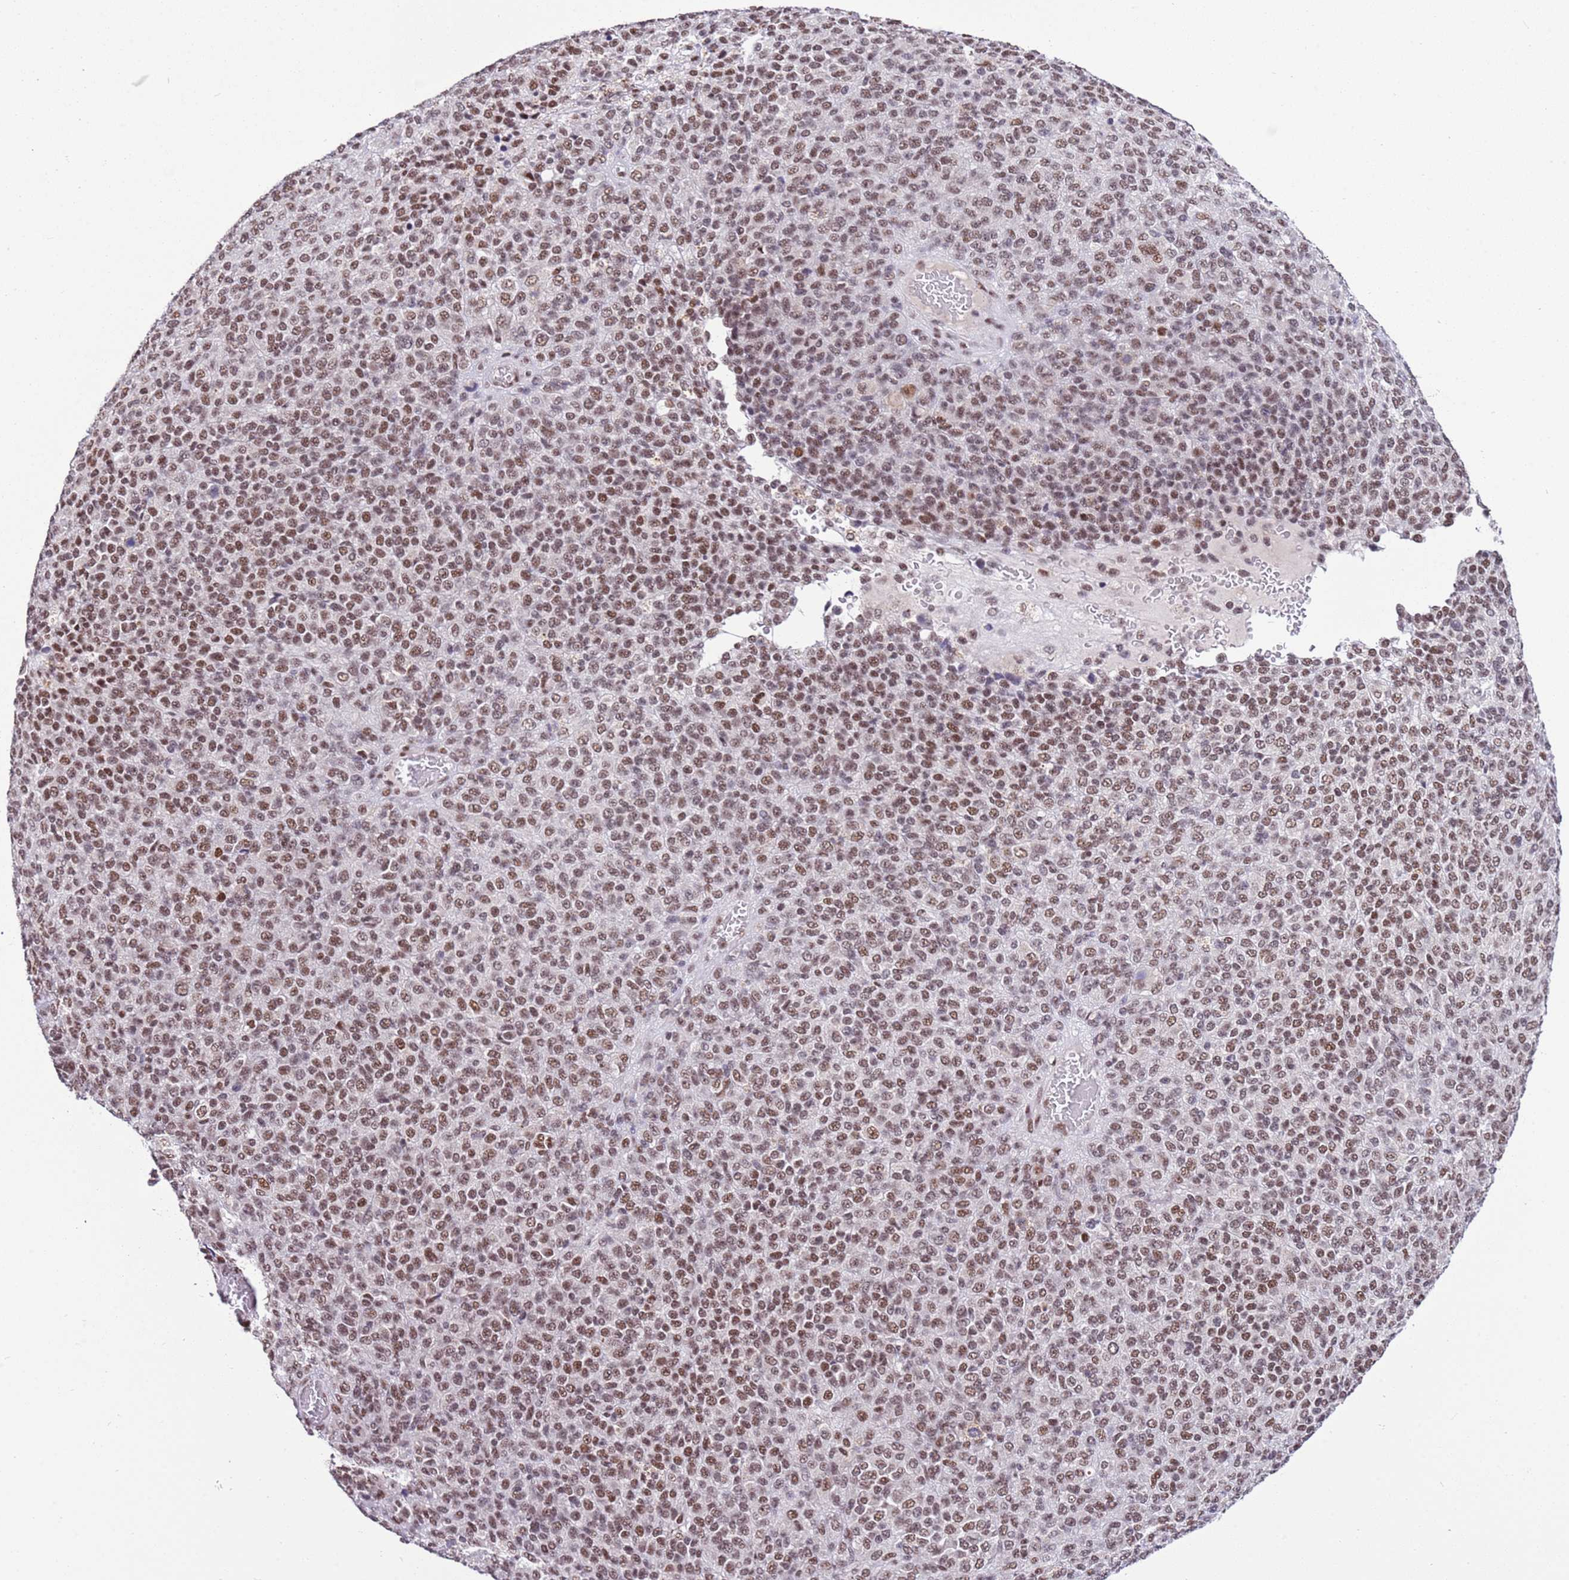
{"staining": {"intensity": "moderate", "quantity": ">75%", "location": "nuclear"}, "tissue": "melanoma", "cell_type": "Tumor cells", "image_type": "cancer", "snomed": [{"axis": "morphology", "description": "Malignant melanoma, Metastatic site"}, {"axis": "topography", "description": "Brain"}], "caption": "Immunohistochemical staining of malignant melanoma (metastatic site) shows medium levels of moderate nuclear protein positivity in about >75% of tumor cells.", "gene": "AKAP8L", "patient": {"sex": "female", "age": 56}}